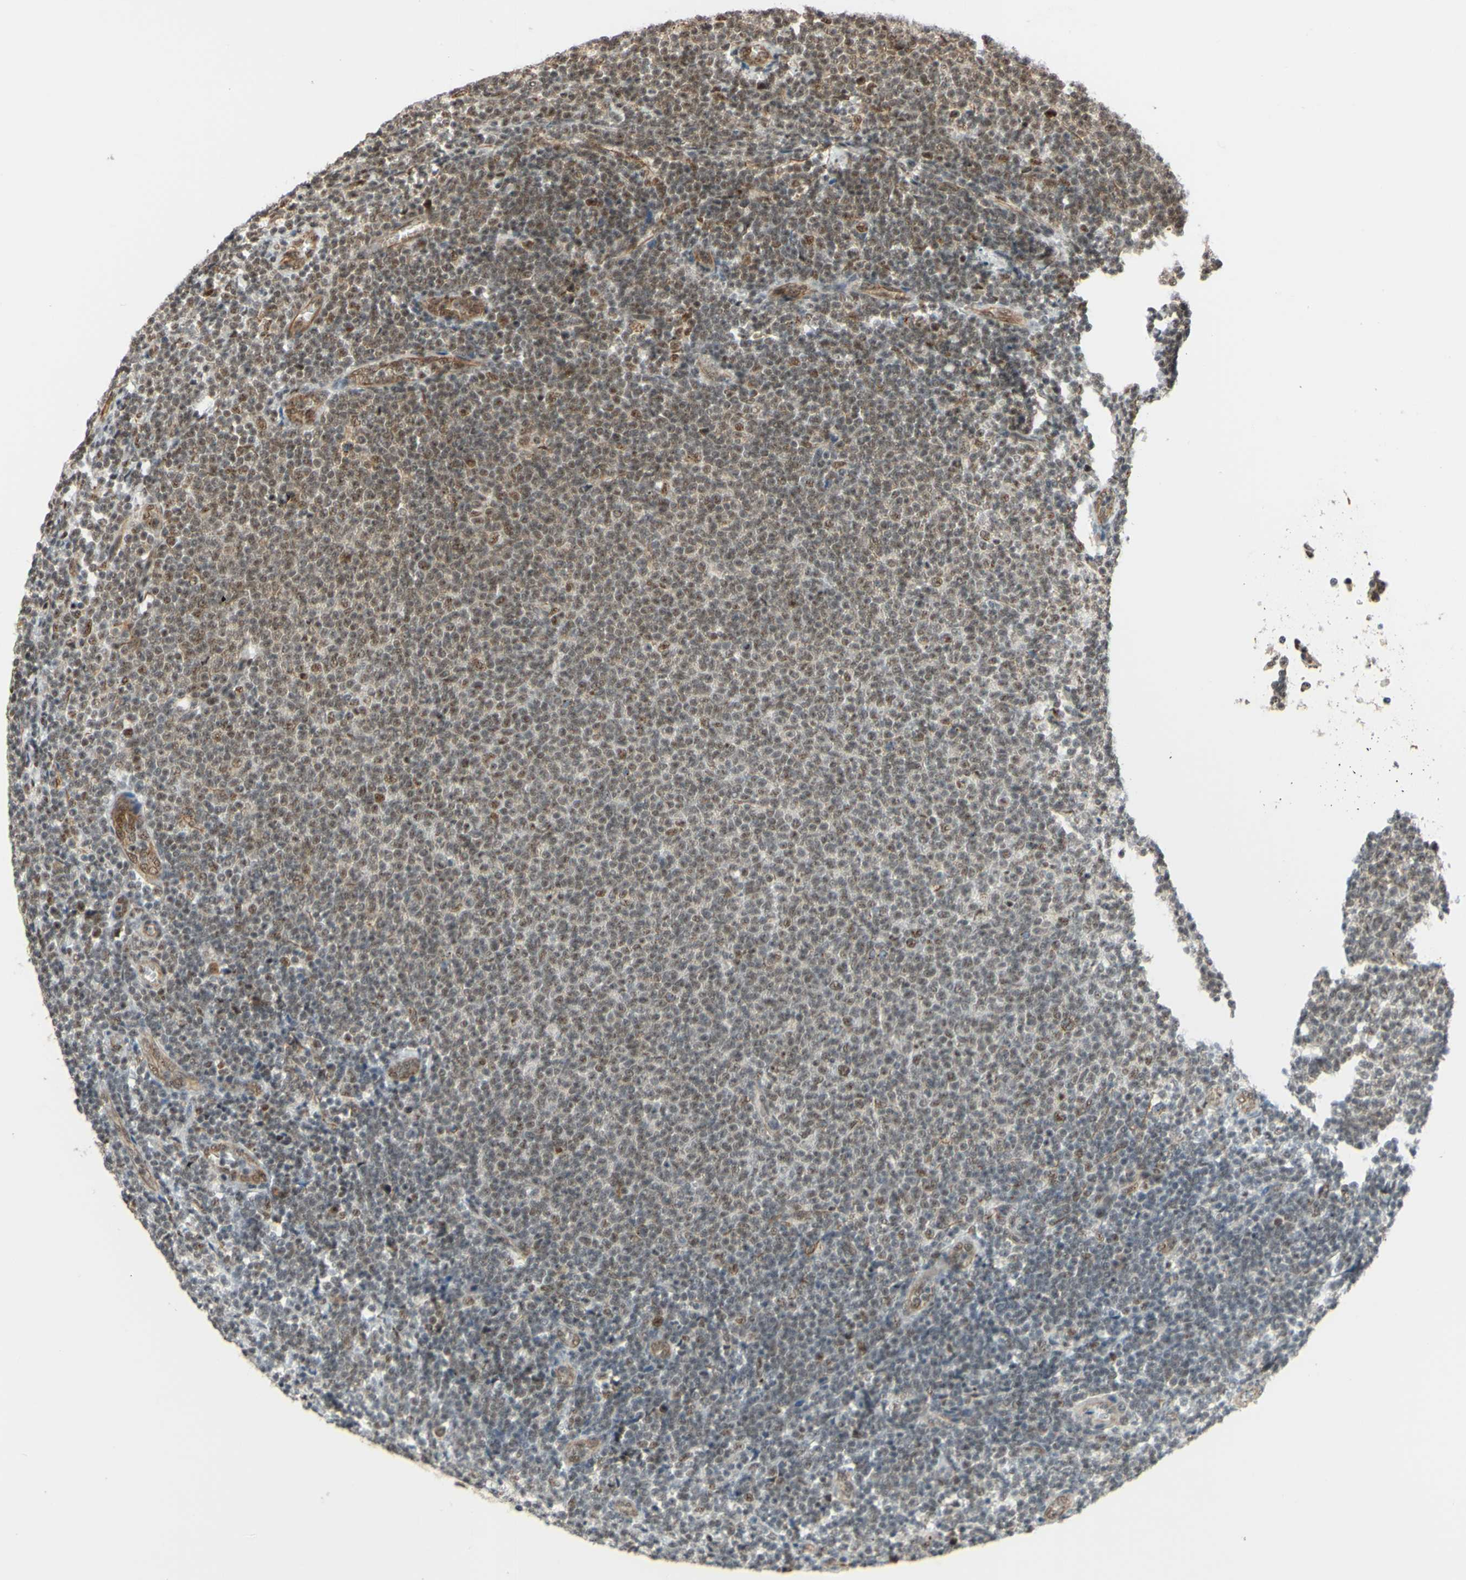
{"staining": {"intensity": "moderate", "quantity": ">75%", "location": "nuclear"}, "tissue": "lymphoma", "cell_type": "Tumor cells", "image_type": "cancer", "snomed": [{"axis": "morphology", "description": "Malignant lymphoma, non-Hodgkin's type, Low grade"}, {"axis": "topography", "description": "Lymph node"}], "caption": "Lymphoma stained with IHC shows moderate nuclear staining in approximately >75% of tumor cells.", "gene": "SAP18", "patient": {"sex": "male", "age": 66}}